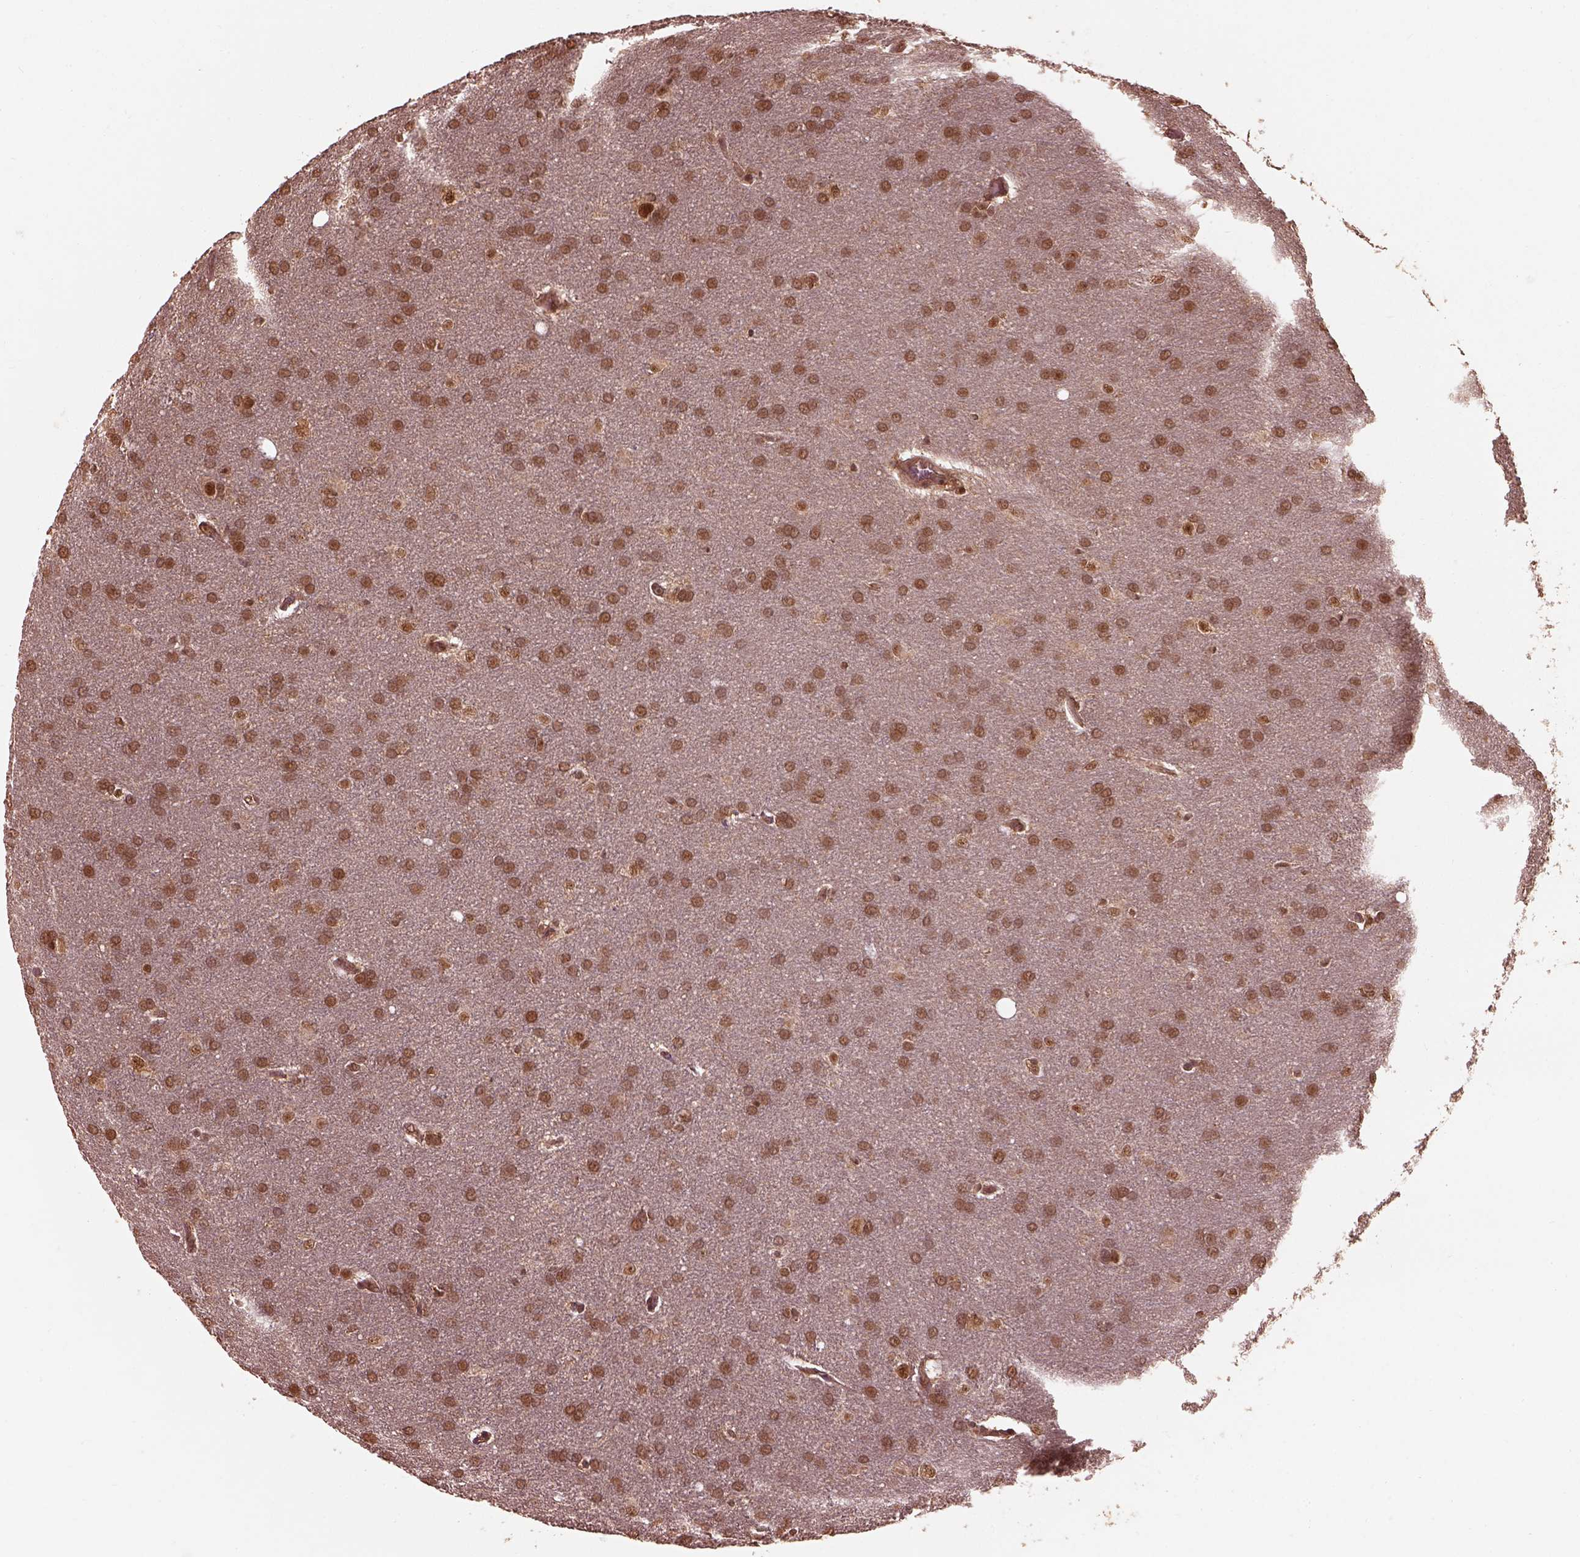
{"staining": {"intensity": "moderate", "quantity": ">75%", "location": "nuclear"}, "tissue": "glioma", "cell_type": "Tumor cells", "image_type": "cancer", "snomed": [{"axis": "morphology", "description": "Glioma, malignant, Low grade"}, {"axis": "topography", "description": "Brain"}], "caption": "This histopathology image demonstrates IHC staining of human glioma, with medium moderate nuclear positivity in approximately >75% of tumor cells.", "gene": "PSMC5", "patient": {"sex": "female", "age": 32}}